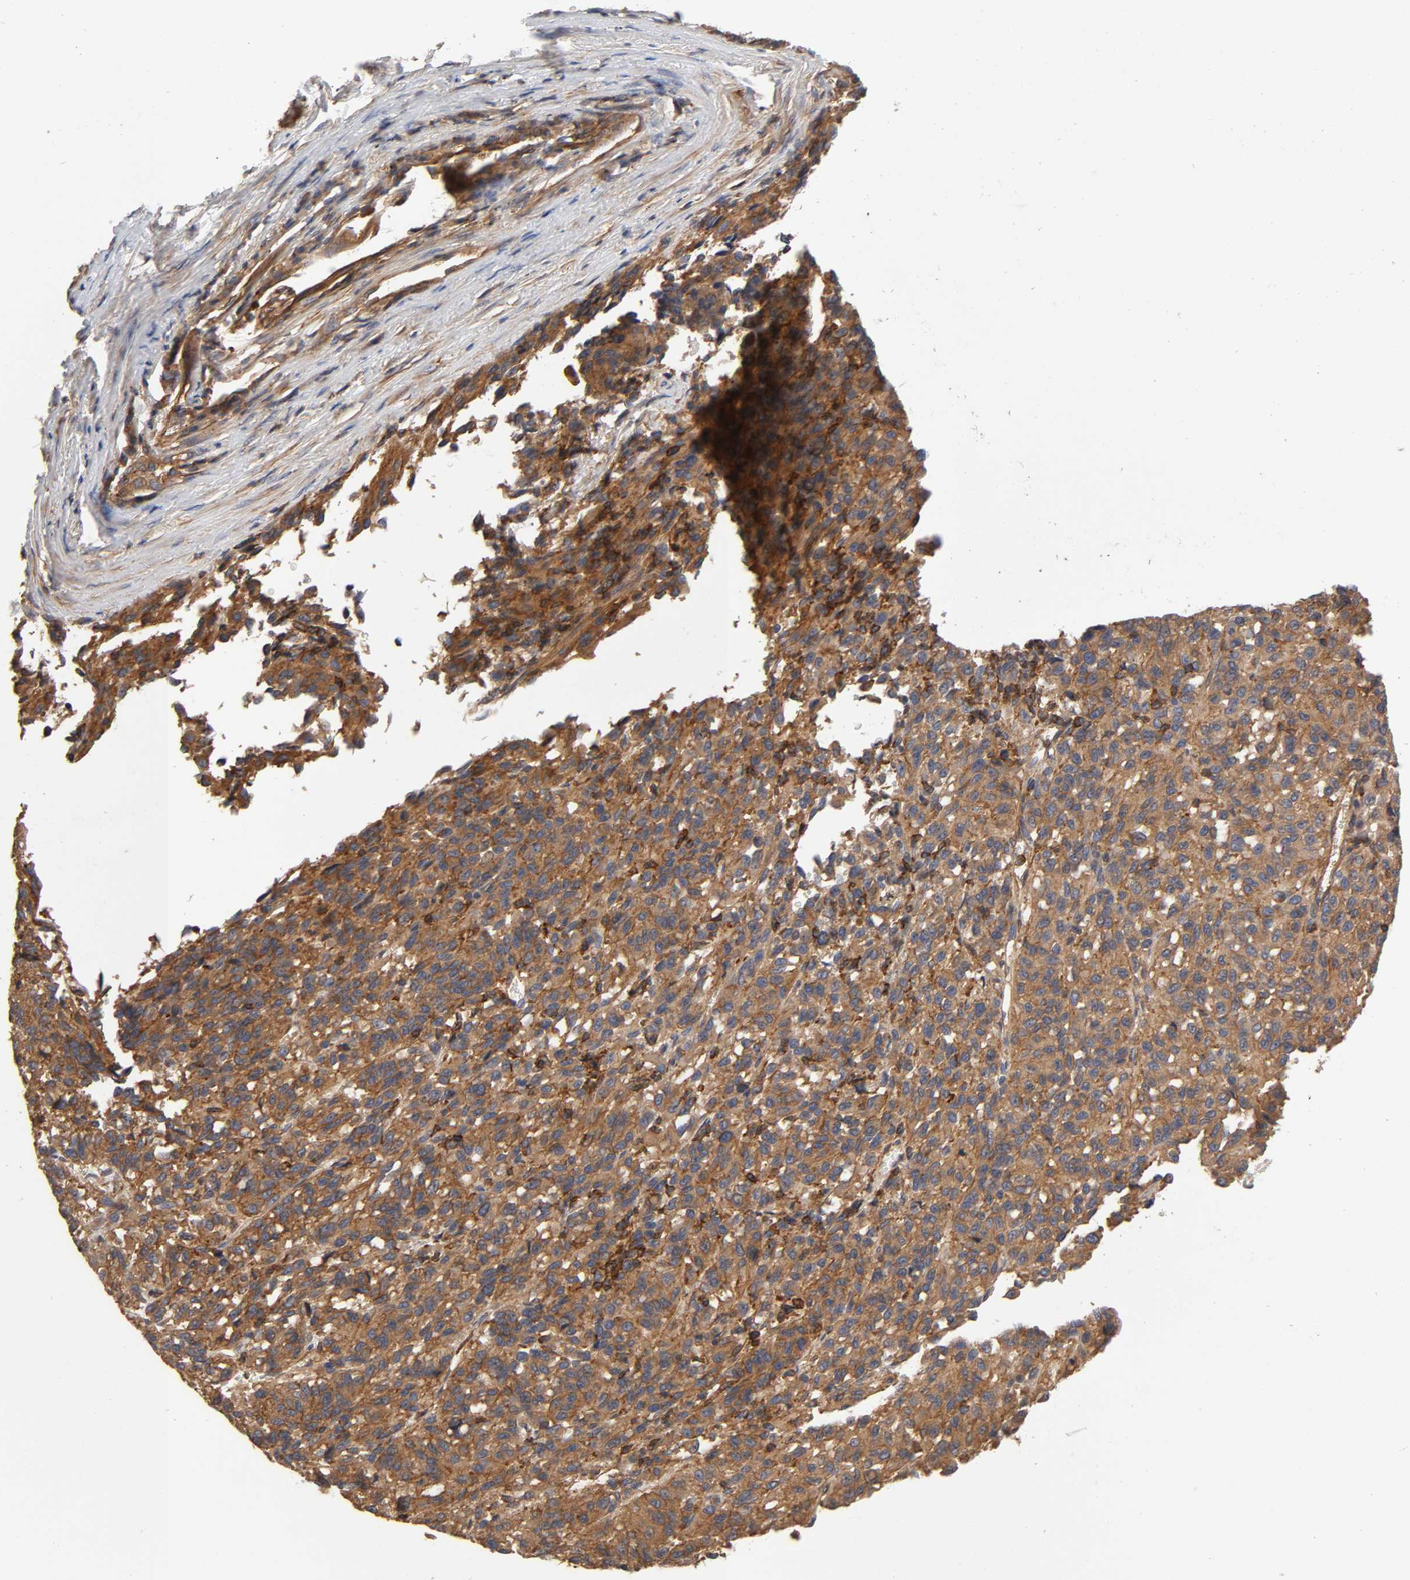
{"staining": {"intensity": "strong", "quantity": ">75%", "location": "cytoplasmic/membranous"}, "tissue": "melanoma", "cell_type": "Tumor cells", "image_type": "cancer", "snomed": [{"axis": "morphology", "description": "Malignant melanoma, Metastatic site"}, {"axis": "topography", "description": "Lung"}], "caption": "Tumor cells display strong cytoplasmic/membranous staining in approximately >75% of cells in melanoma.", "gene": "LAMTOR2", "patient": {"sex": "male", "age": 64}}